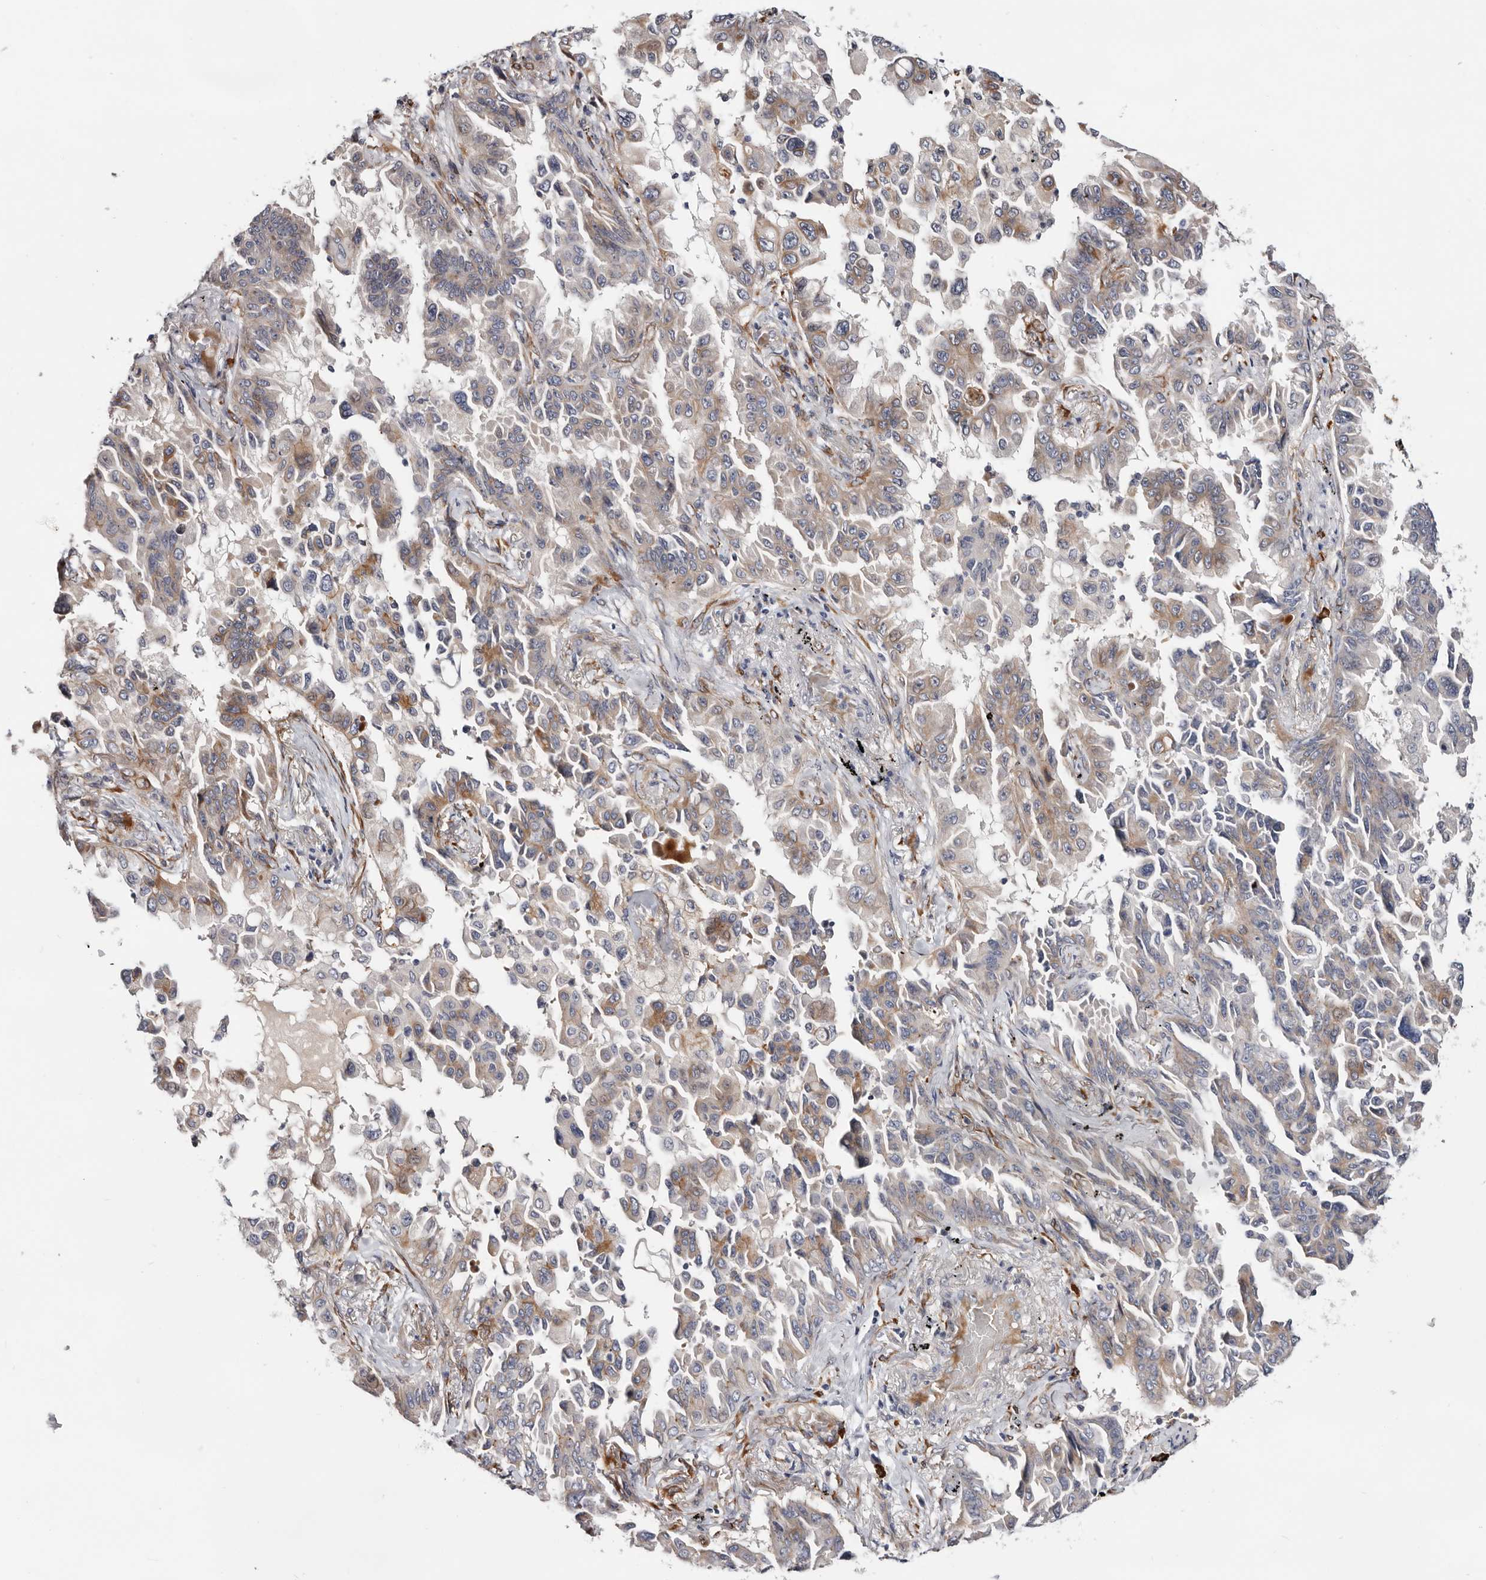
{"staining": {"intensity": "moderate", "quantity": ">75%", "location": "cytoplasmic/membranous"}, "tissue": "lung cancer", "cell_type": "Tumor cells", "image_type": "cancer", "snomed": [{"axis": "morphology", "description": "Adenocarcinoma, NOS"}, {"axis": "topography", "description": "Lung"}], "caption": "IHC (DAB) staining of adenocarcinoma (lung) demonstrates moderate cytoplasmic/membranous protein positivity in approximately >75% of tumor cells. (DAB IHC, brown staining for protein, blue staining for nuclei).", "gene": "USH1C", "patient": {"sex": "female", "age": 67}}